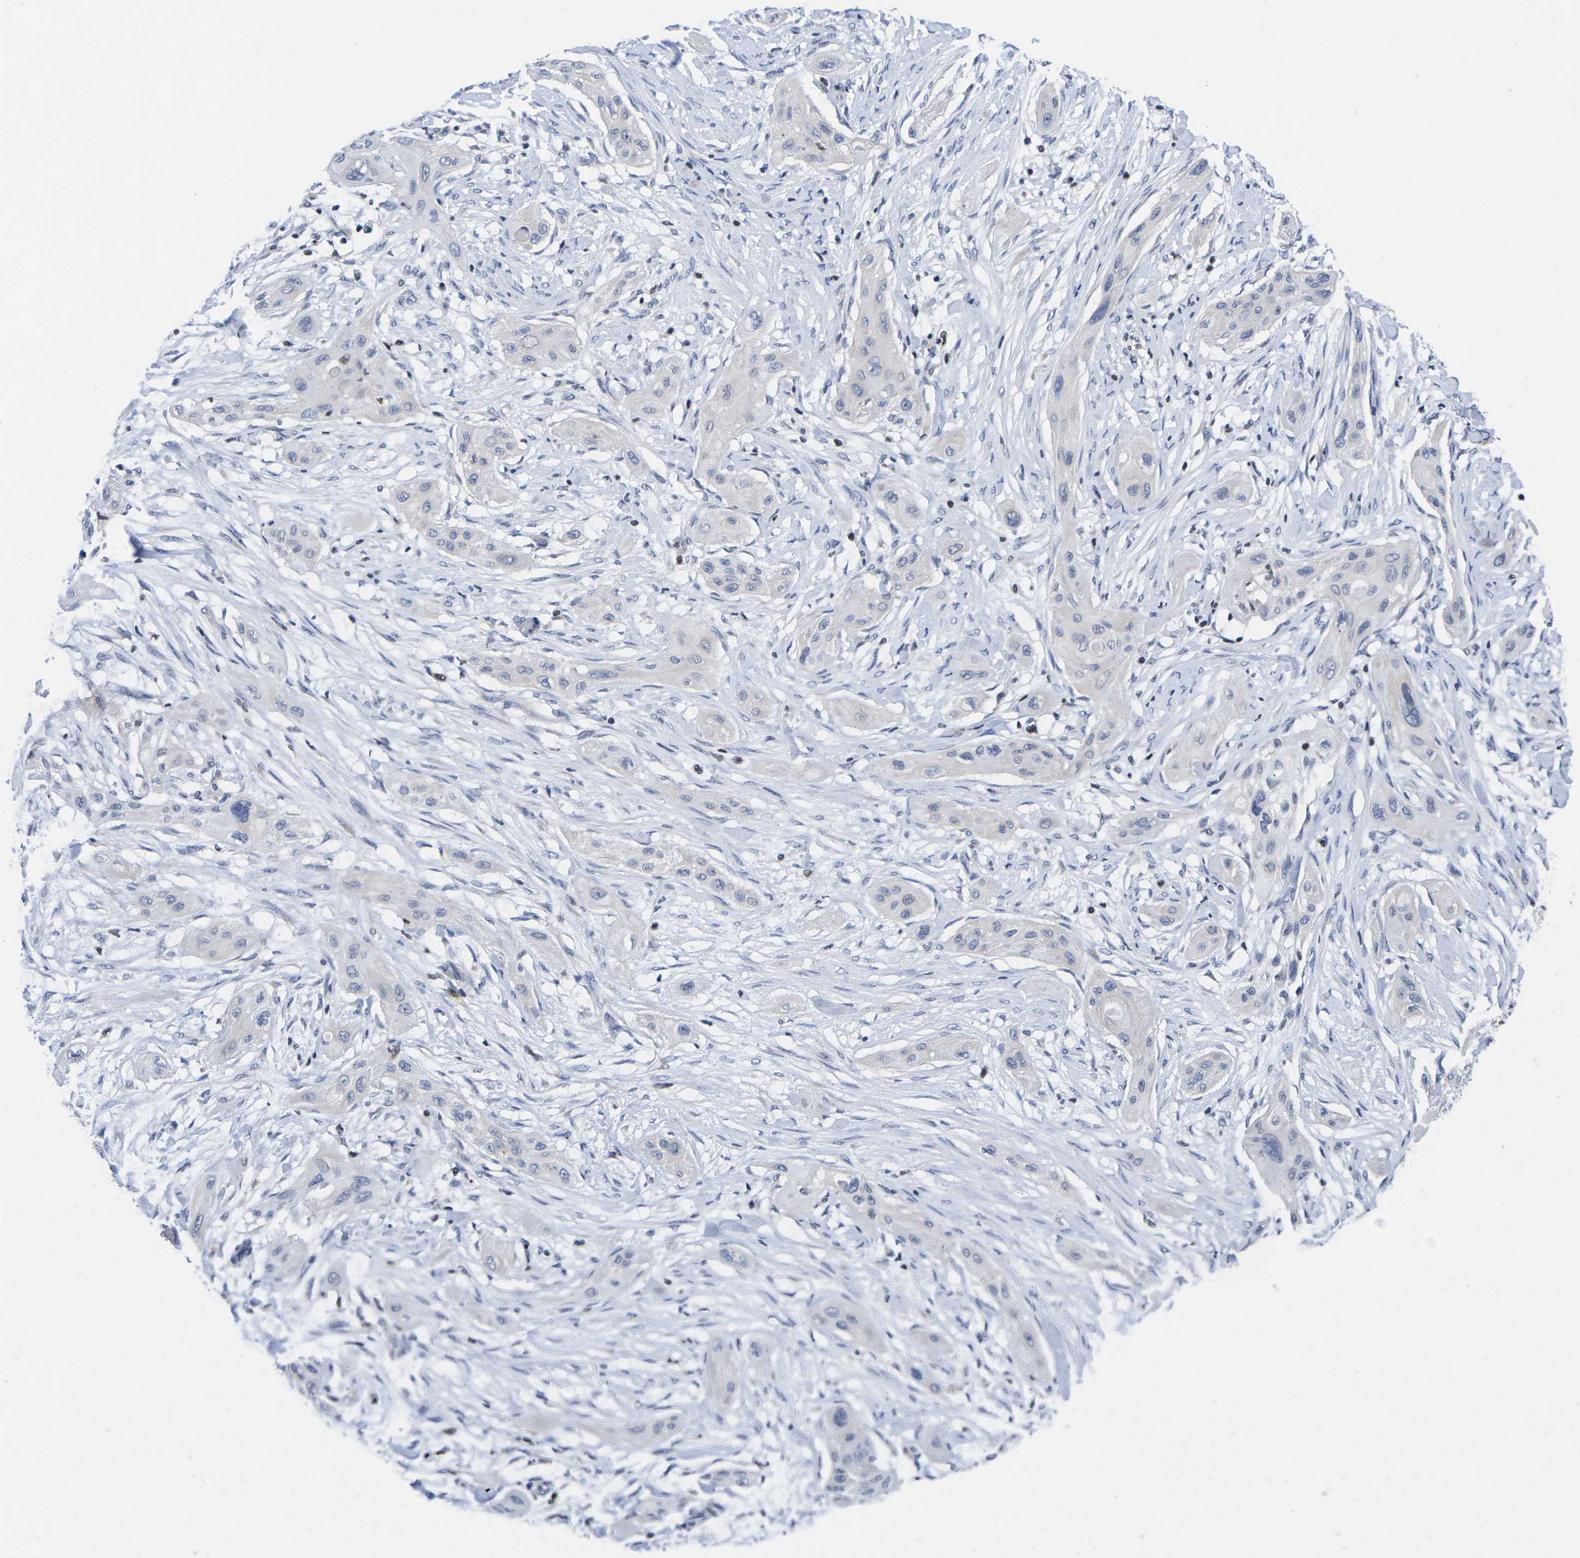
{"staining": {"intensity": "negative", "quantity": "none", "location": "none"}, "tissue": "lung cancer", "cell_type": "Tumor cells", "image_type": "cancer", "snomed": [{"axis": "morphology", "description": "Squamous cell carcinoma, NOS"}, {"axis": "topography", "description": "Lung"}], "caption": "This is an immunohistochemistry (IHC) micrograph of human lung cancer. There is no positivity in tumor cells.", "gene": "IKZF1", "patient": {"sex": "female", "age": 47}}